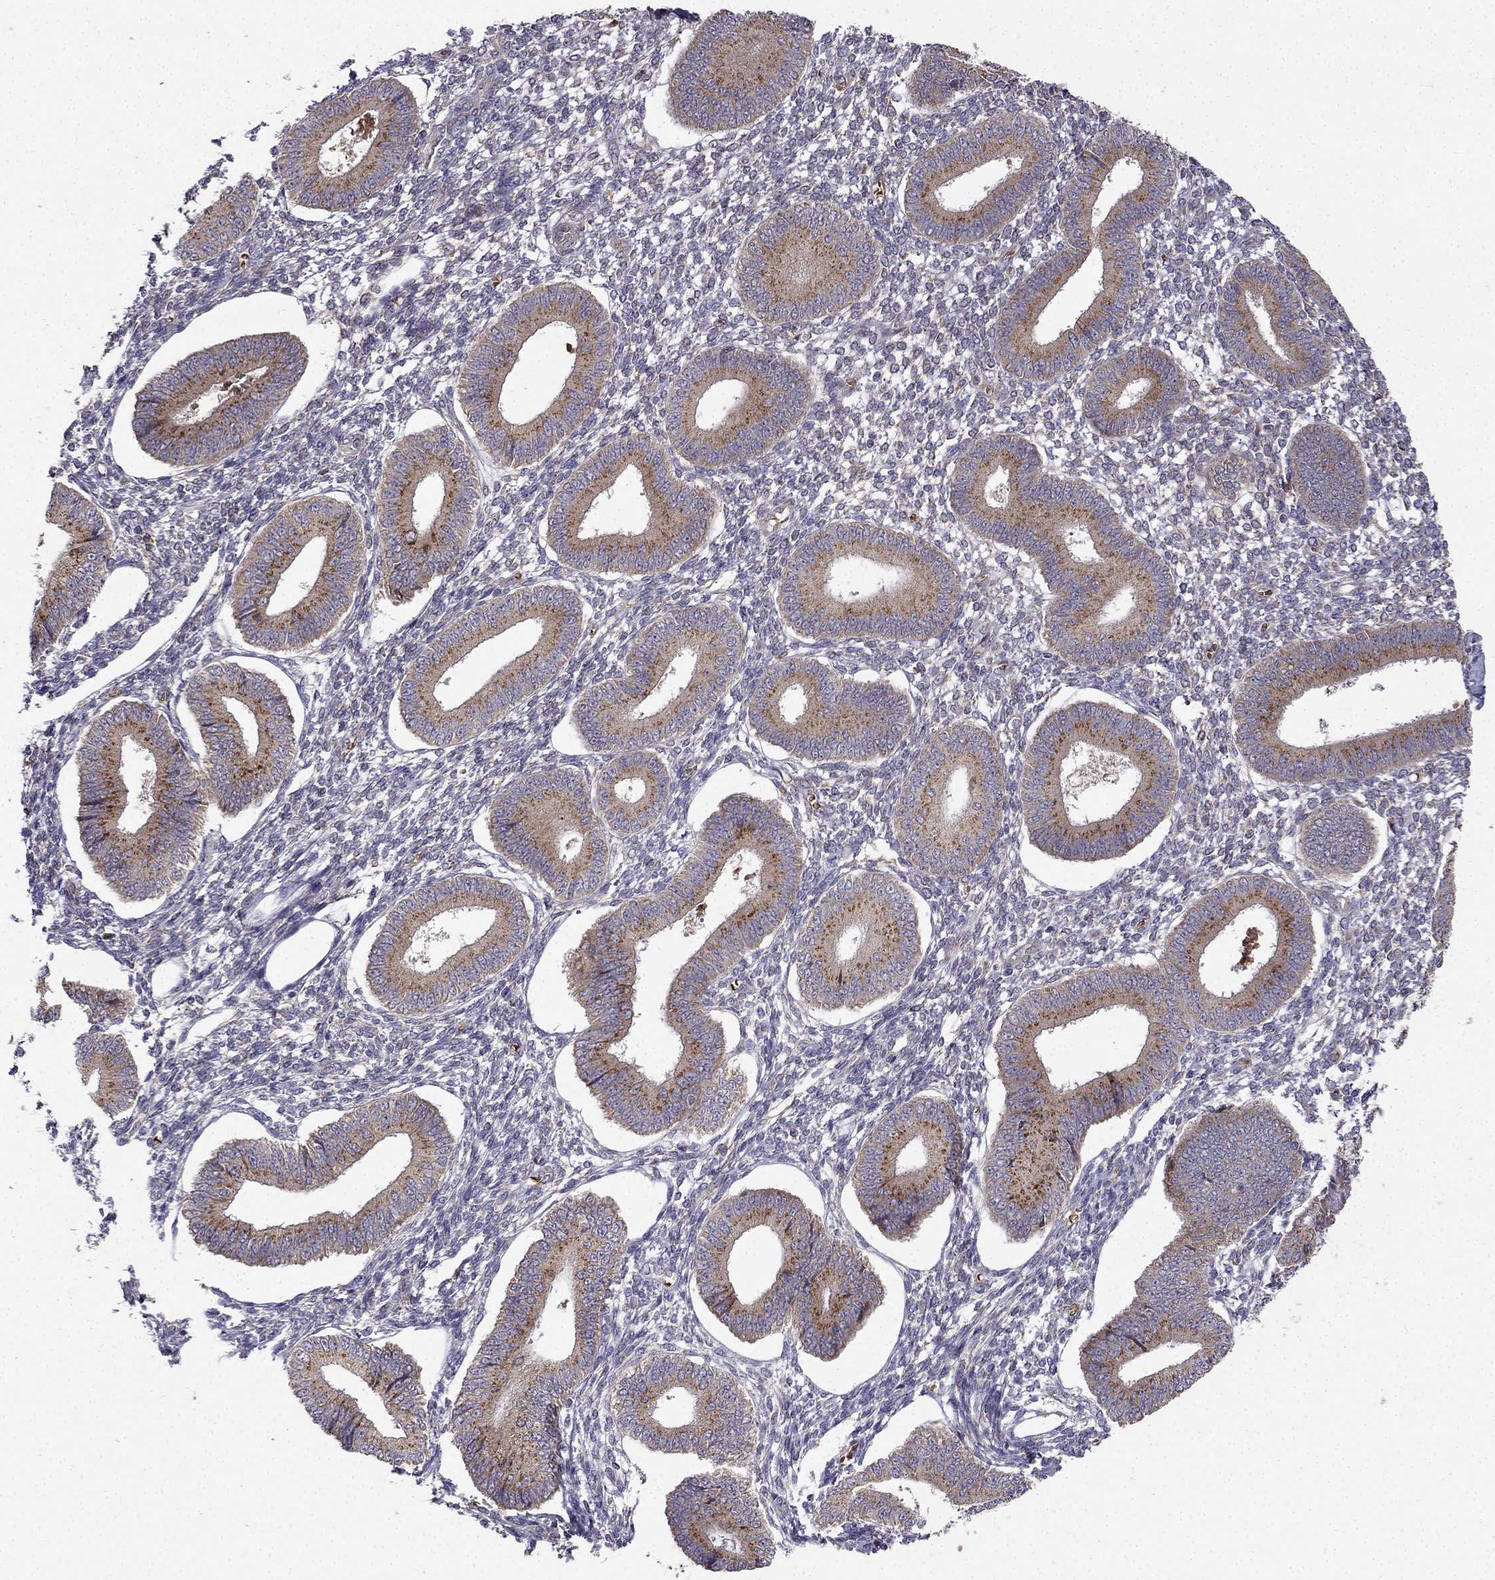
{"staining": {"intensity": "negative", "quantity": "none", "location": "none"}, "tissue": "endometrium", "cell_type": "Cells in endometrial stroma", "image_type": "normal", "snomed": [{"axis": "morphology", "description": "Normal tissue, NOS"}, {"axis": "topography", "description": "Endometrium"}], "caption": "Immunohistochemical staining of unremarkable endometrium displays no significant expression in cells in endometrial stroma.", "gene": "B4GALT7", "patient": {"sex": "female", "age": 42}}